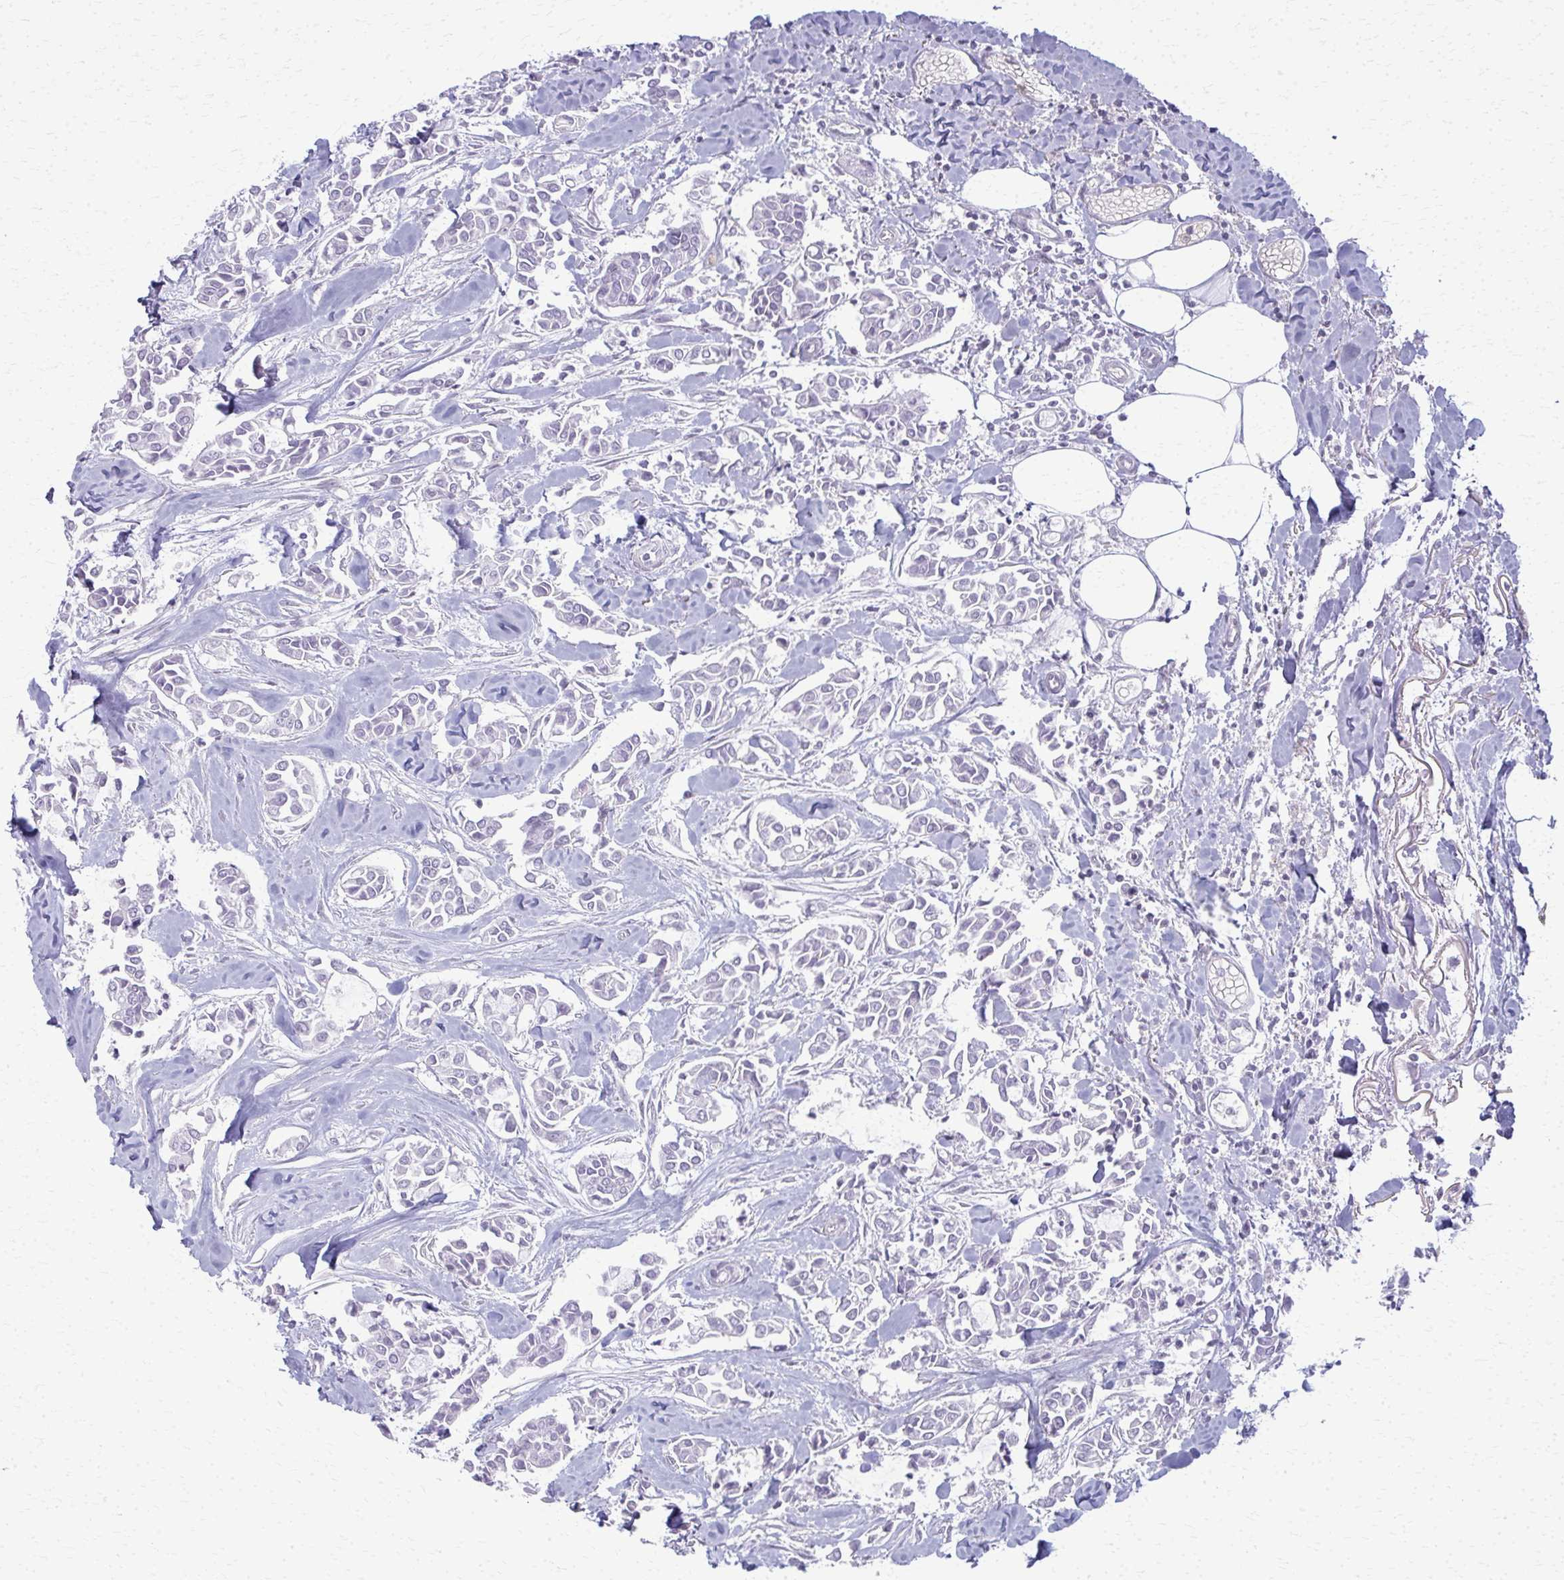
{"staining": {"intensity": "negative", "quantity": "none", "location": "none"}, "tissue": "breast cancer", "cell_type": "Tumor cells", "image_type": "cancer", "snomed": [{"axis": "morphology", "description": "Duct carcinoma"}, {"axis": "topography", "description": "Breast"}], "caption": "A high-resolution image shows immunohistochemistry staining of breast cancer (intraductal carcinoma), which demonstrates no significant positivity in tumor cells. Nuclei are stained in blue.", "gene": "CA3", "patient": {"sex": "female", "age": 84}}